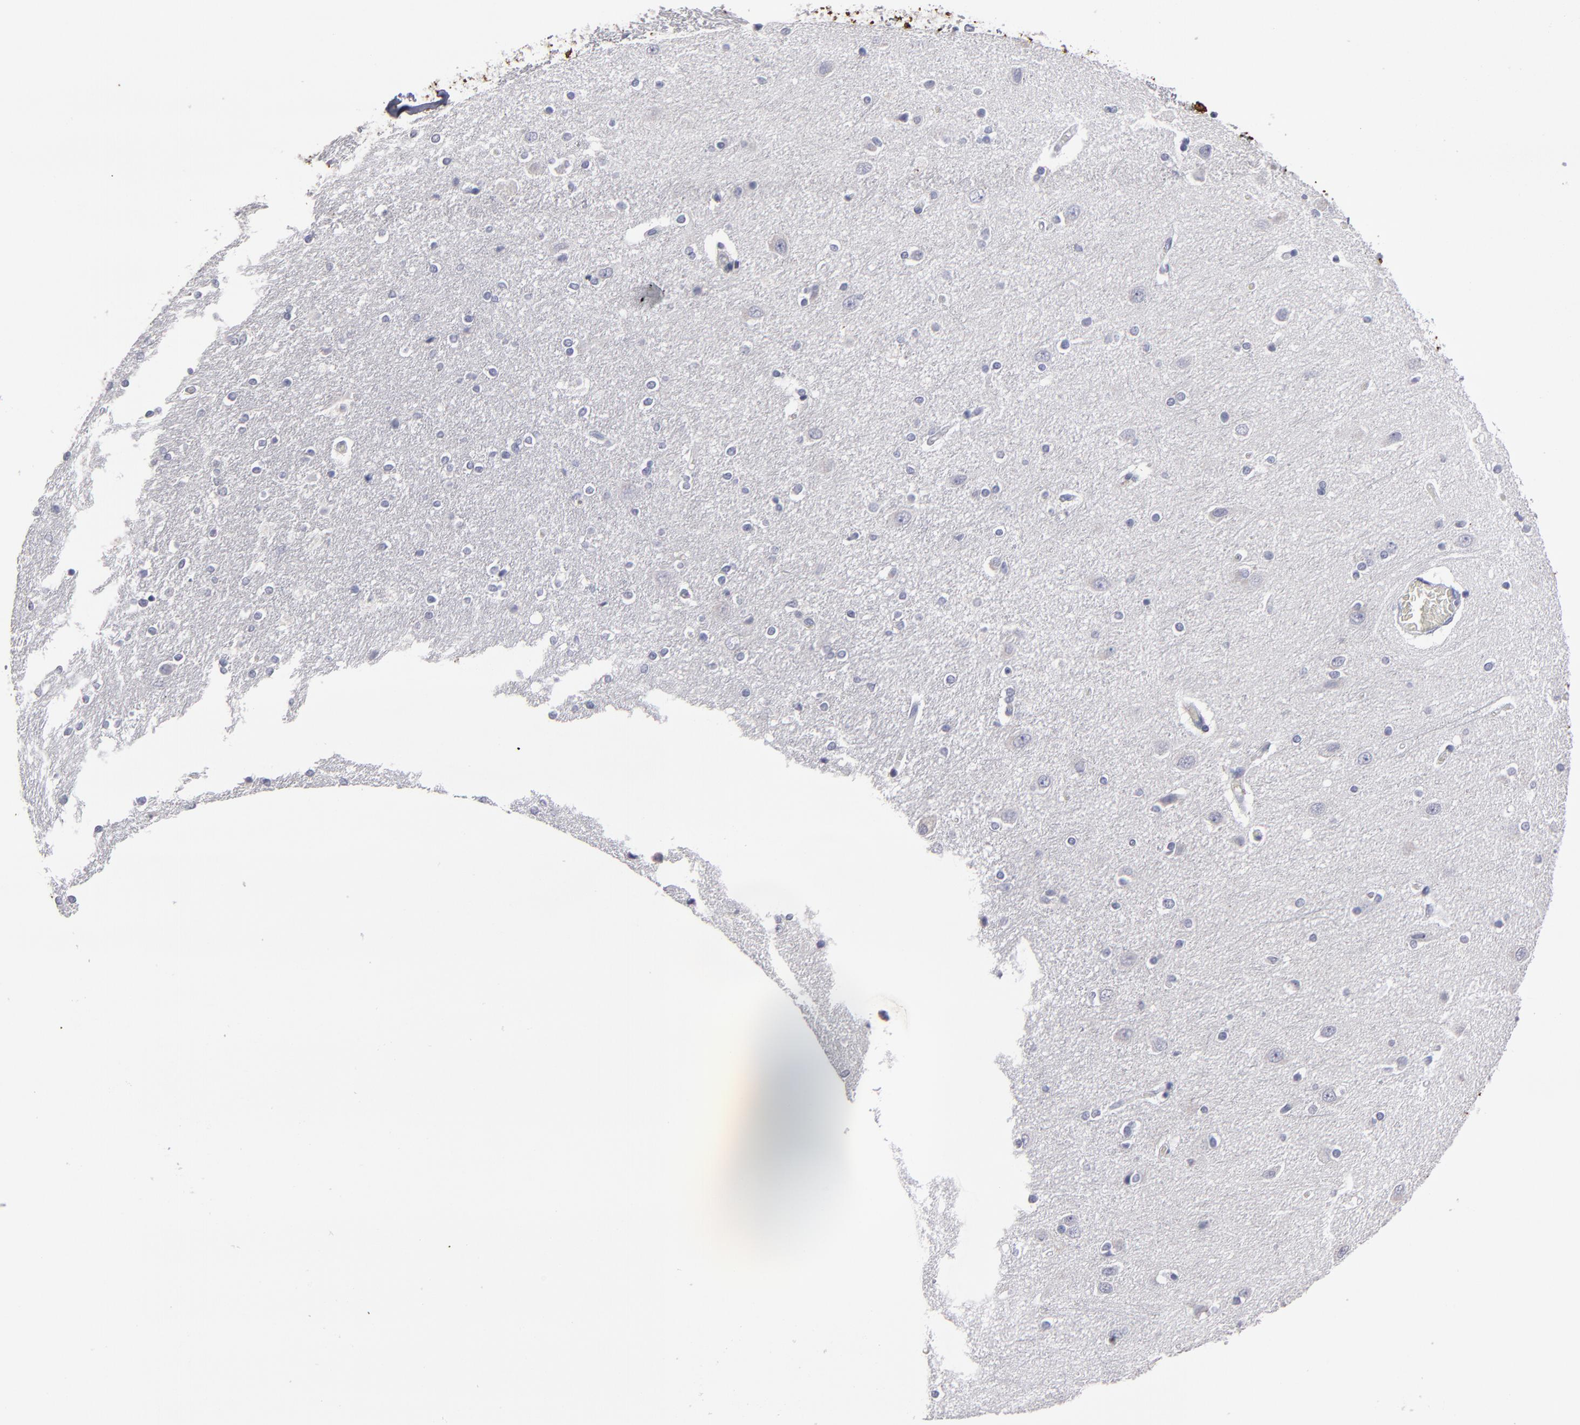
{"staining": {"intensity": "negative", "quantity": "none", "location": "none"}, "tissue": "caudate", "cell_type": "Glial cells", "image_type": "normal", "snomed": [{"axis": "morphology", "description": "Normal tissue, NOS"}, {"axis": "topography", "description": "Lateral ventricle wall"}], "caption": "Immunohistochemical staining of normal caudate exhibits no significant staining in glial cells.", "gene": "CCDC80", "patient": {"sex": "female", "age": 54}}